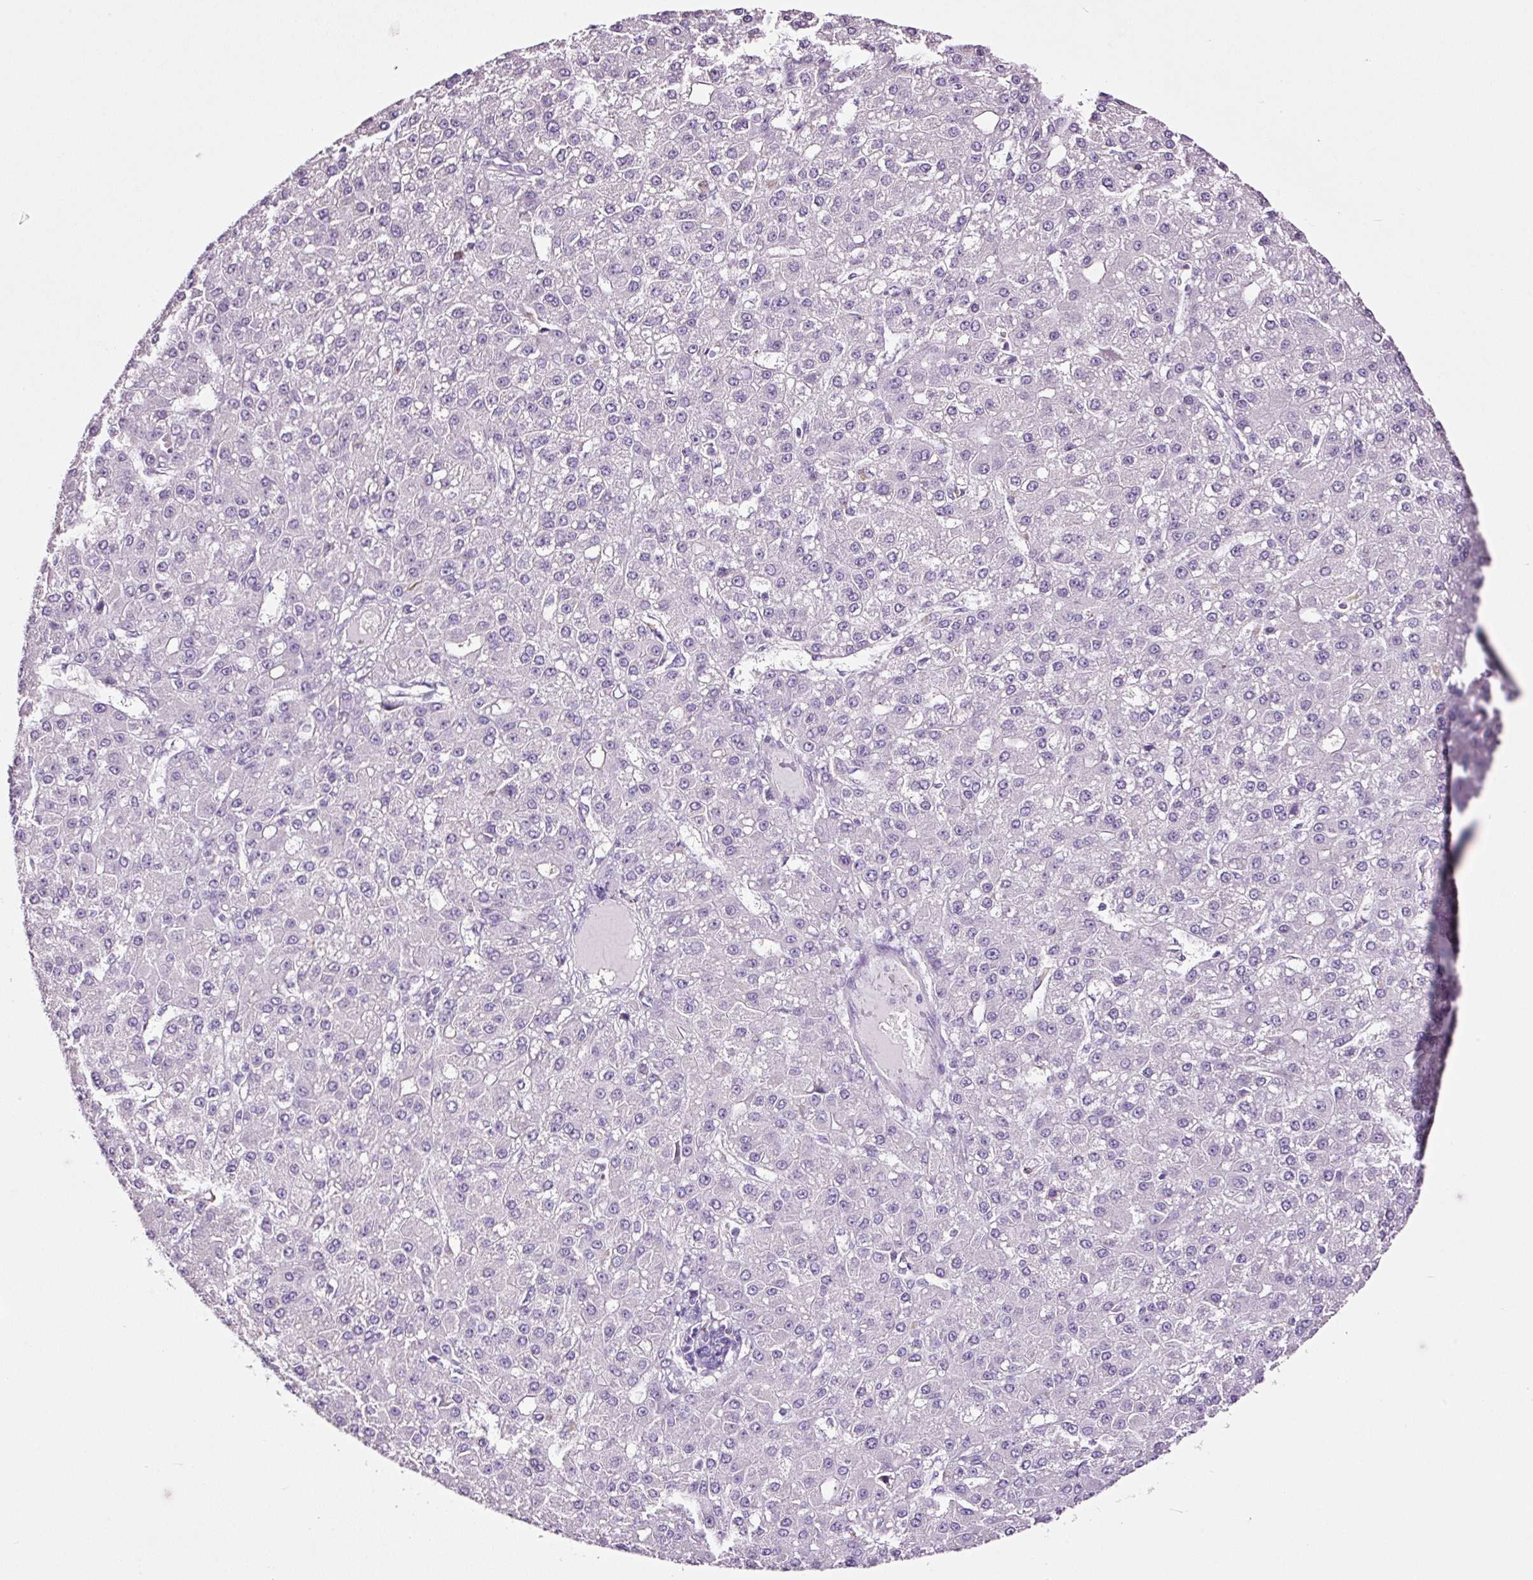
{"staining": {"intensity": "negative", "quantity": "none", "location": "none"}, "tissue": "liver cancer", "cell_type": "Tumor cells", "image_type": "cancer", "snomed": [{"axis": "morphology", "description": "Carcinoma, Hepatocellular, NOS"}, {"axis": "topography", "description": "Liver"}], "caption": "High power microscopy image of an IHC photomicrograph of liver cancer, revealing no significant expression in tumor cells. (Immunohistochemistry, brightfield microscopy, high magnification).", "gene": "RTF2", "patient": {"sex": "male", "age": 67}}